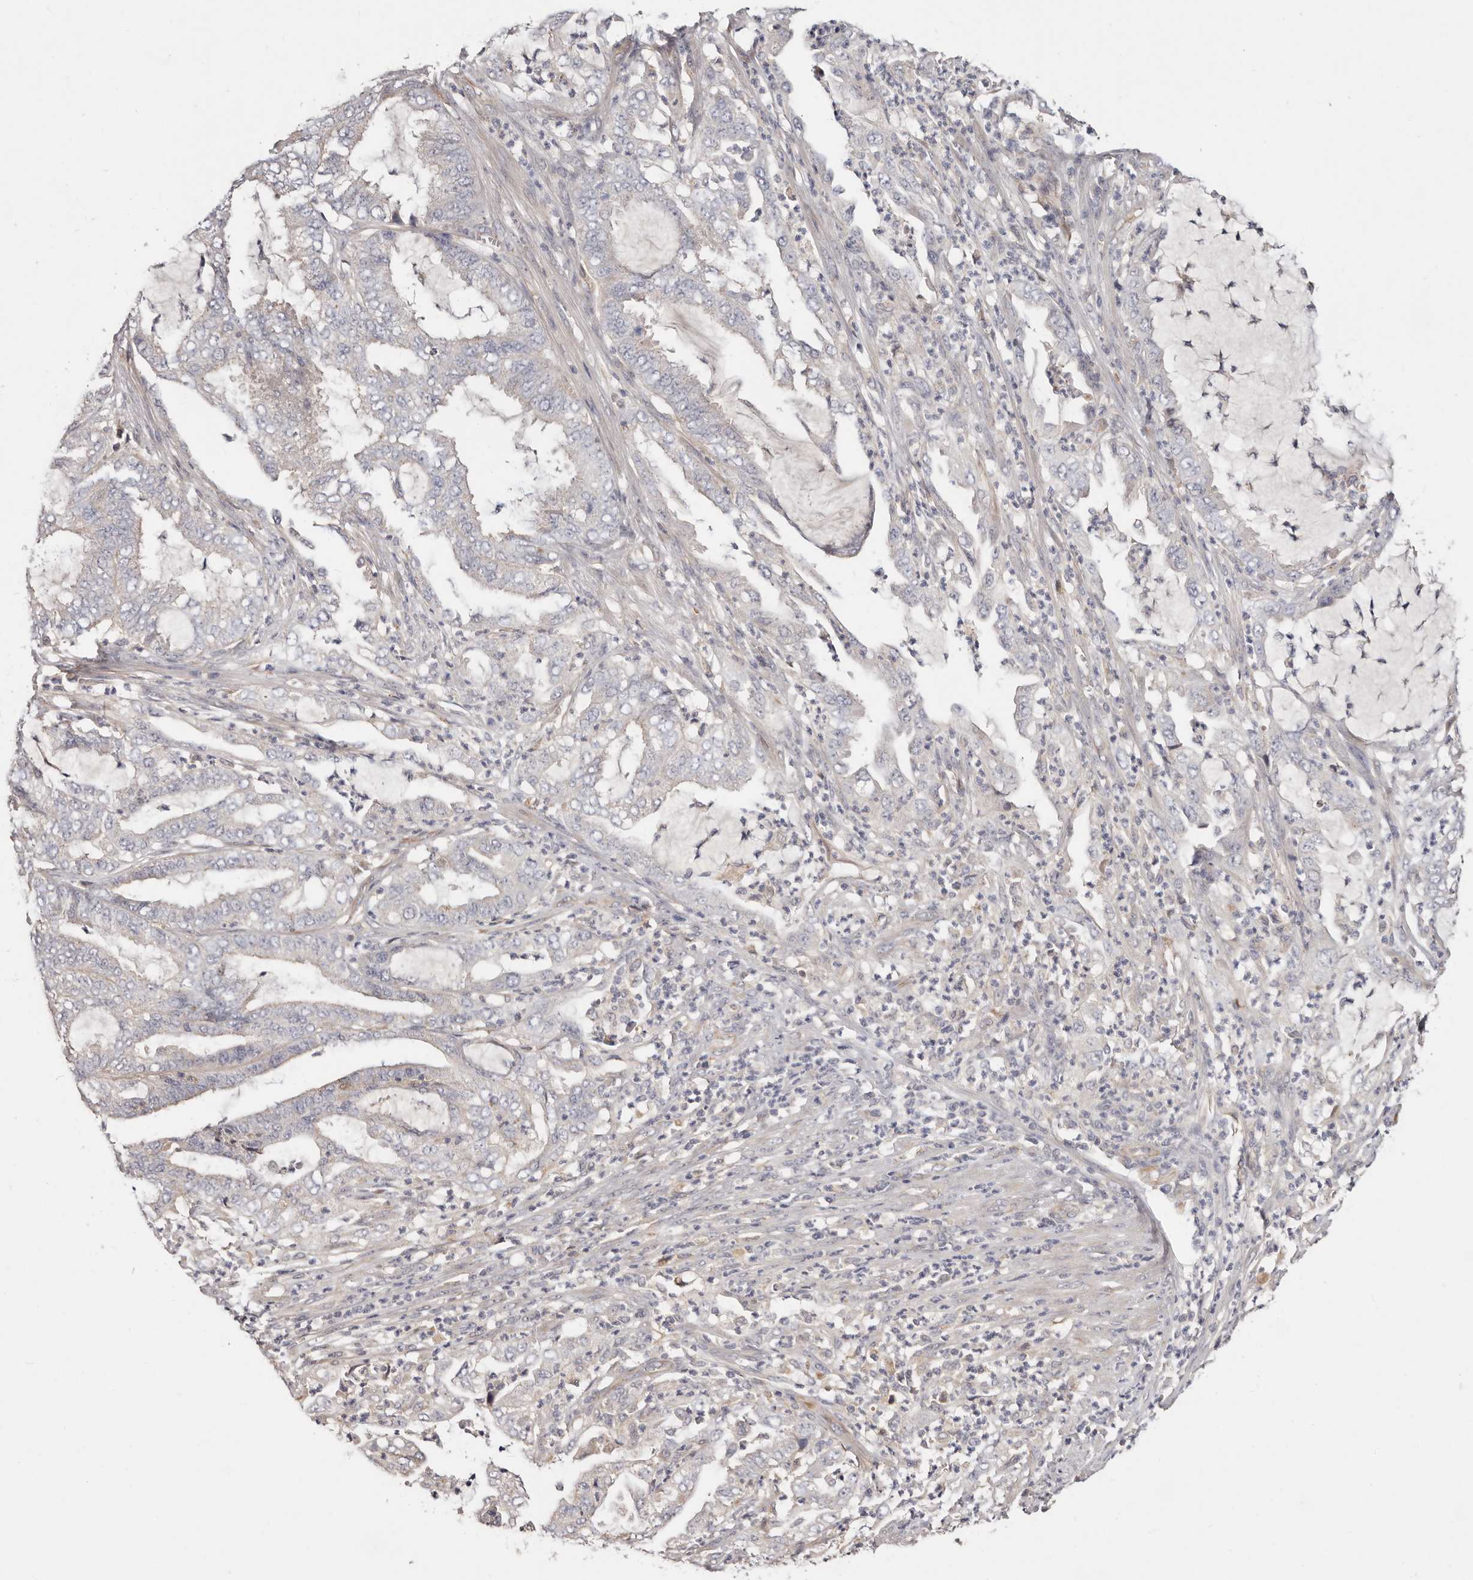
{"staining": {"intensity": "negative", "quantity": "none", "location": "none"}, "tissue": "endometrial cancer", "cell_type": "Tumor cells", "image_type": "cancer", "snomed": [{"axis": "morphology", "description": "Adenocarcinoma, NOS"}, {"axis": "topography", "description": "Endometrium"}], "caption": "Immunohistochemistry (IHC) of human adenocarcinoma (endometrial) demonstrates no expression in tumor cells. The staining is performed using DAB brown chromogen with nuclei counter-stained in using hematoxylin.", "gene": "THBS3", "patient": {"sex": "female", "age": 51}}